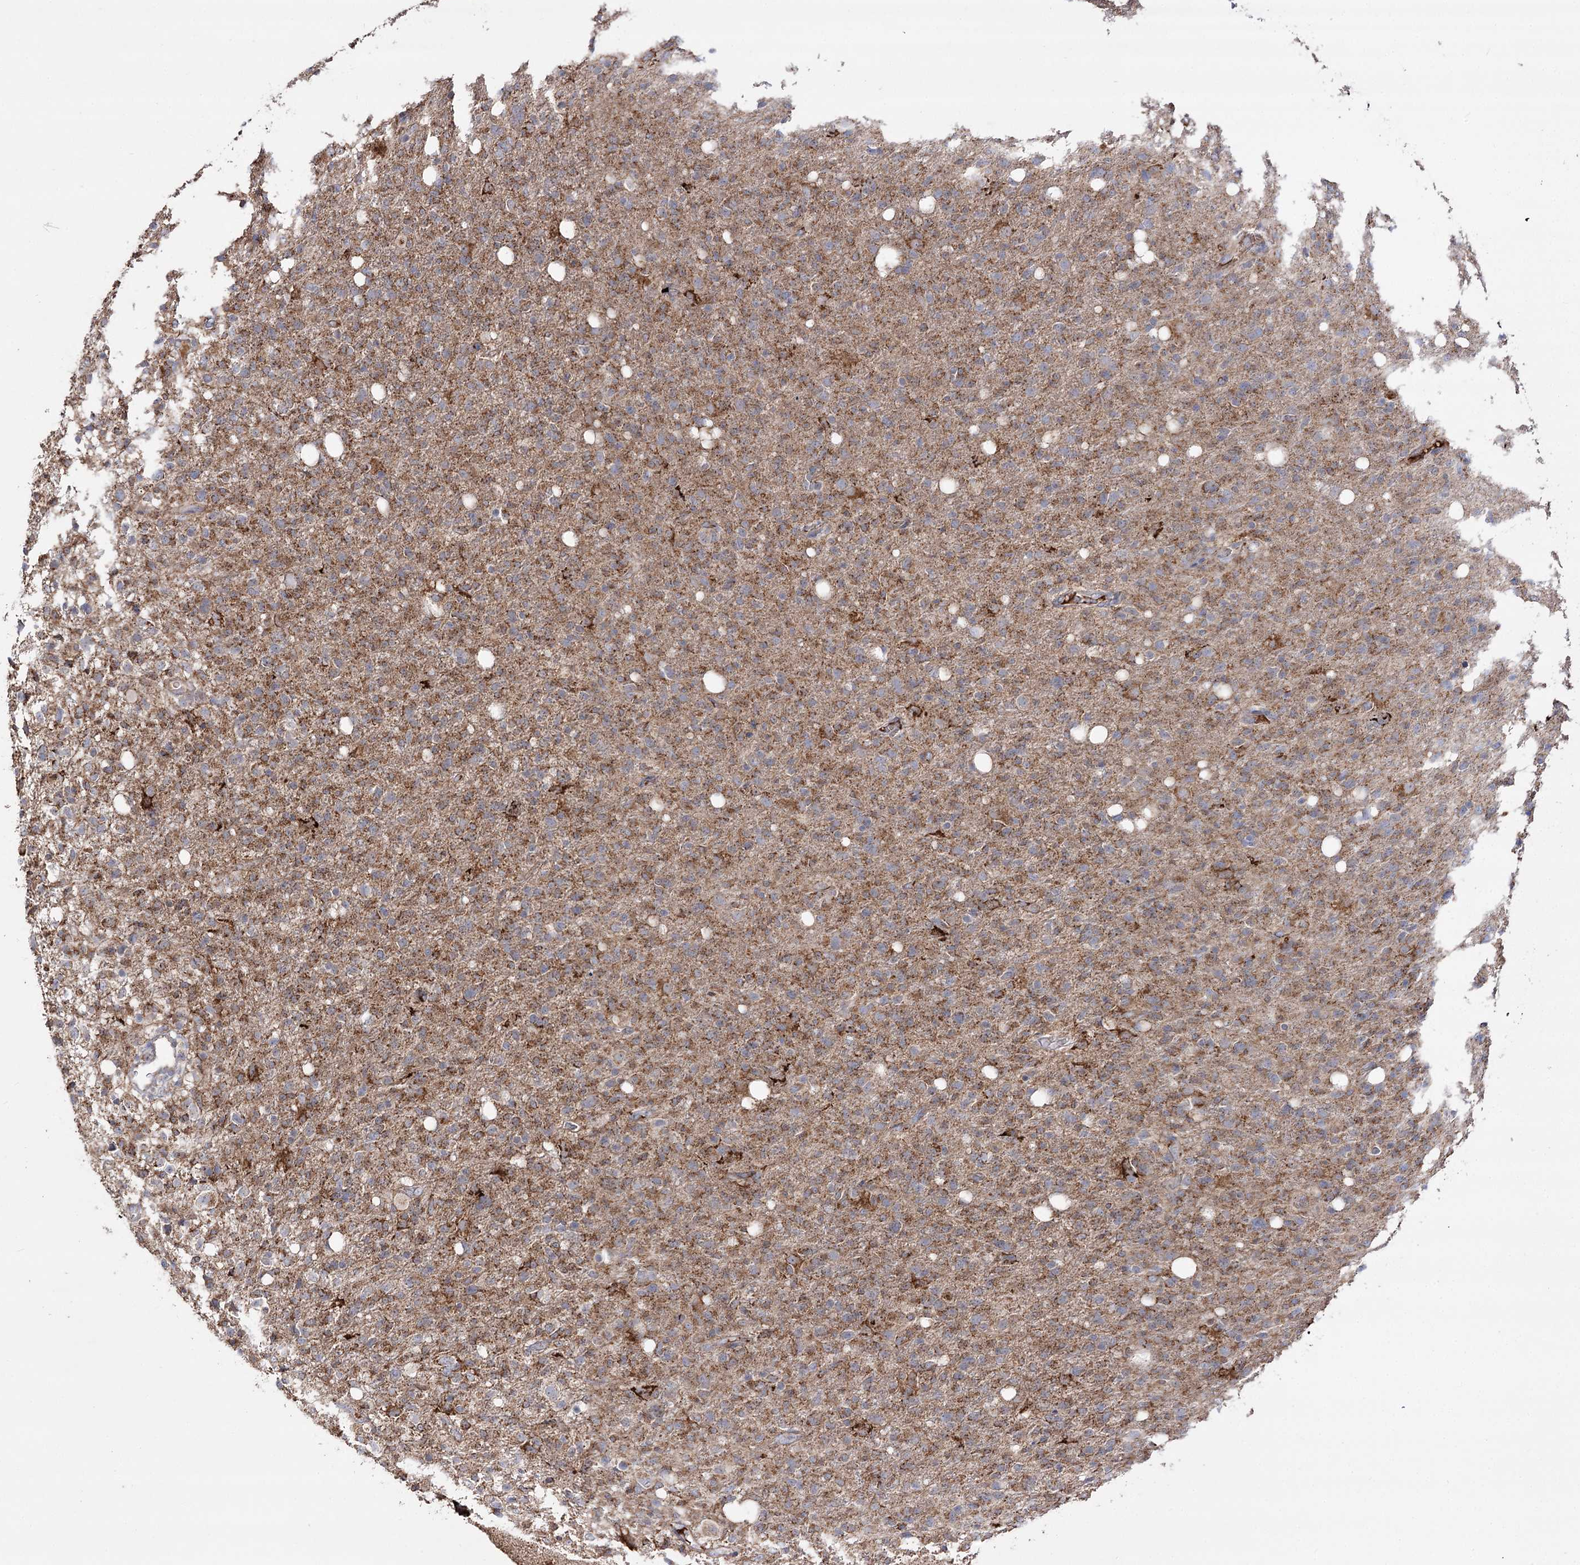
{"staining": {"intensity": "weak", "quantity": ">75%", "location": "cytoplasmic/membranous"}, "tissue": "glioma", "cell_type": "Tumor cells", "image_type": "cancer", "snomed": [{"axis": "morphology", "description": "Glioma, malignant, High grade"}, {"axis": "topography", "description": "Brain"}], "caption": "There is low levels of weak cytoplasmic/membranous expression in tumor cells of high-grade glioma (malignant), as demonstrated by immunohistochemical staining (brown color).", "gene": "NADK2", "patient": {"sex": "female", "age": 57}}